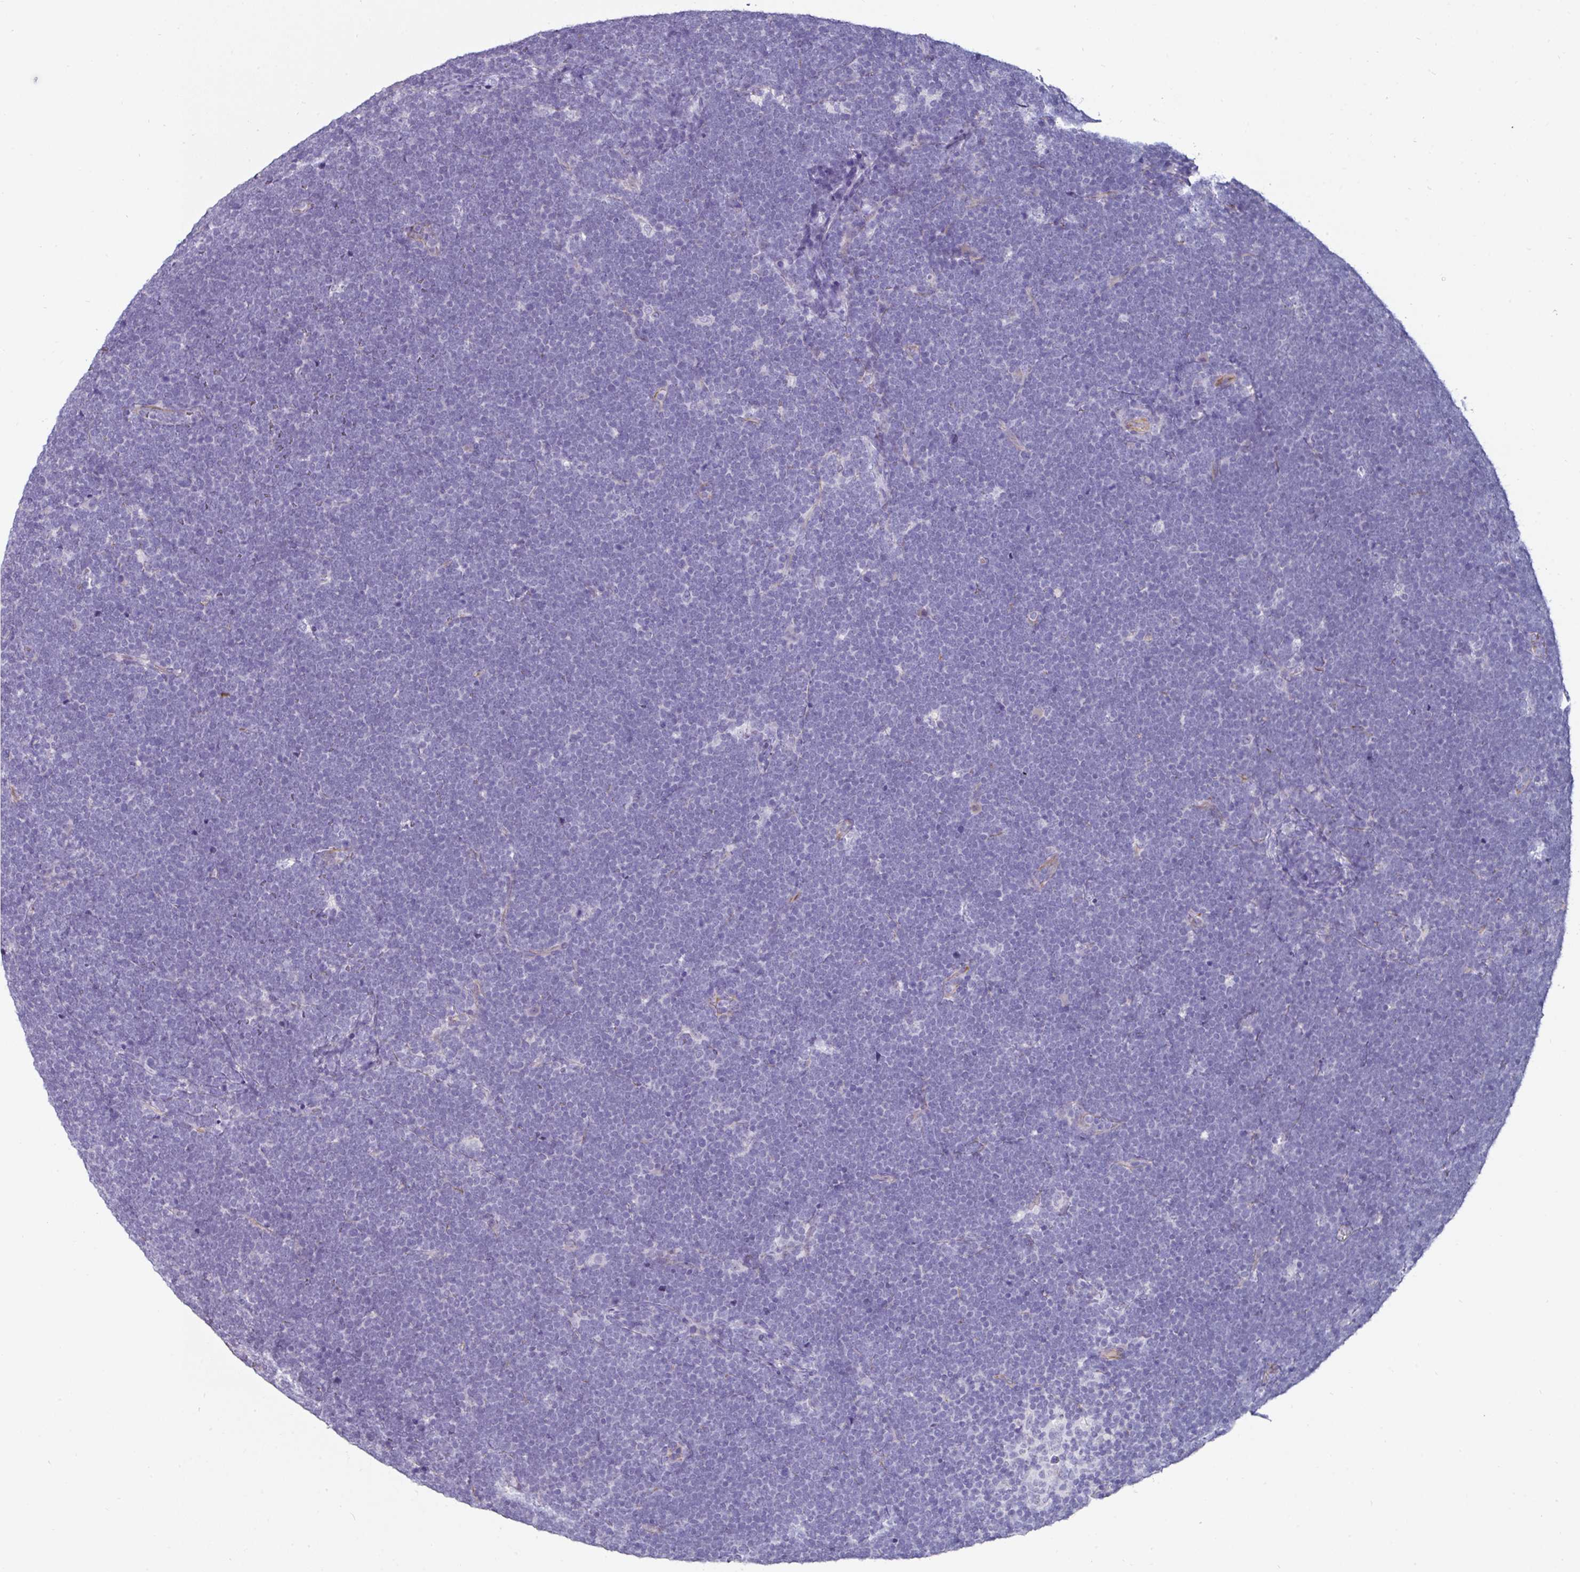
{"staining": {"intensity": "negative", "quantity": "none", "location": "none"}, "tissue": "lymphoma", "cell_type": "Tumor cells", "image_type": "cancer", "snomed": [{"axis": "morphology", "description": "Malignant lymphoma, non-Hodgkin's type, High grade"}, {"axis": "topography", "description": "Lymph node"}], "caption": "DAB immunohistochemical staining of human lymphoma exhibits no significant staining in tumor cells.", "gene": "EYA3", "patient": {"sex": "male", "age": 13}}